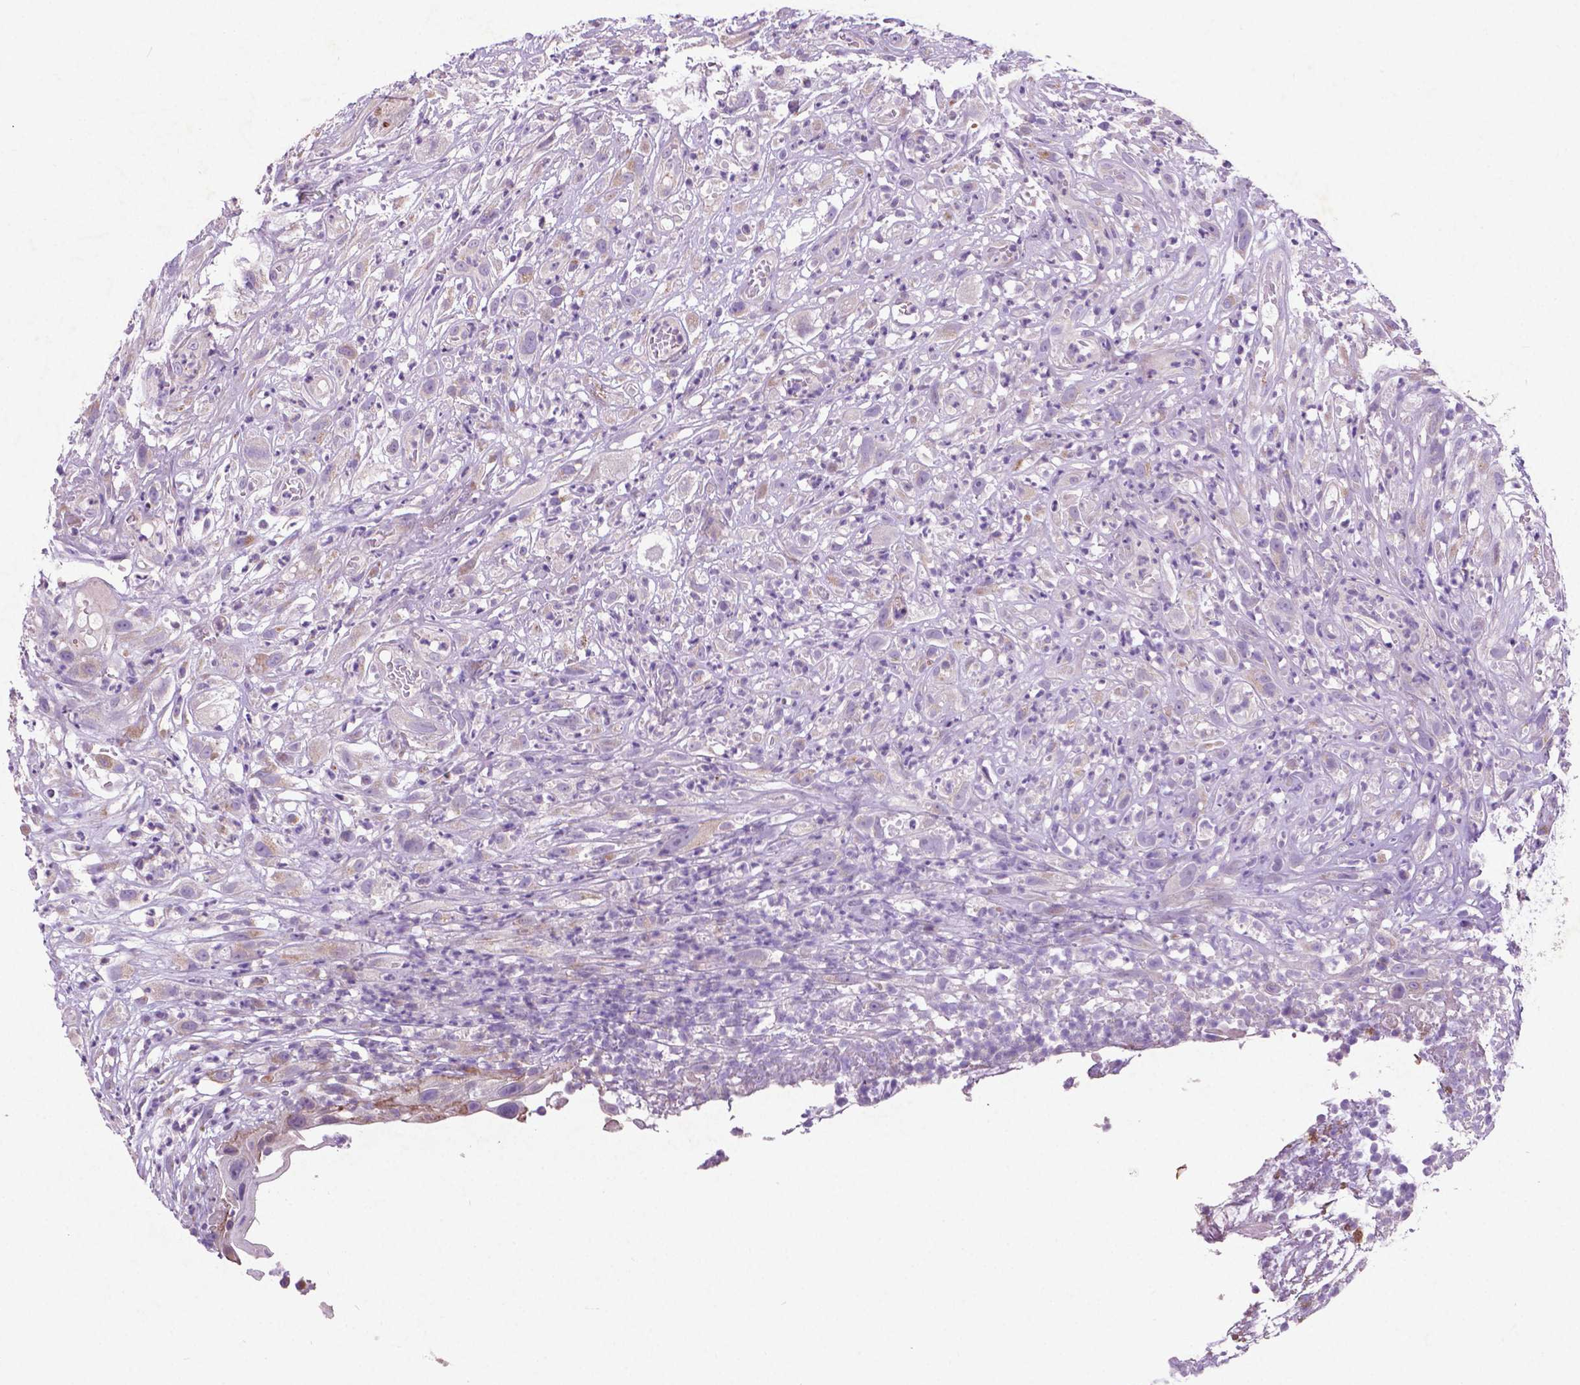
{"staining": {"intensity": "negative", "quantity": "none", "location": "none"}, "tissue": "head and neck cancer", "cell_type": "Tumor cells", "image_type": "cancer", "snomed": [{"axis": "morphology", "description": "Squamous cell carcinoma, NOS"}, {"axis": "topography", "description": "Head-Neck"}], "caption": "DAB immunohistochemical staining of head and neck cancer (squamous cell carcinoma) shows no significant expression in tumor cells.", "gene": "ATG4D", "patient": {"sex": "male", "age": 65}}